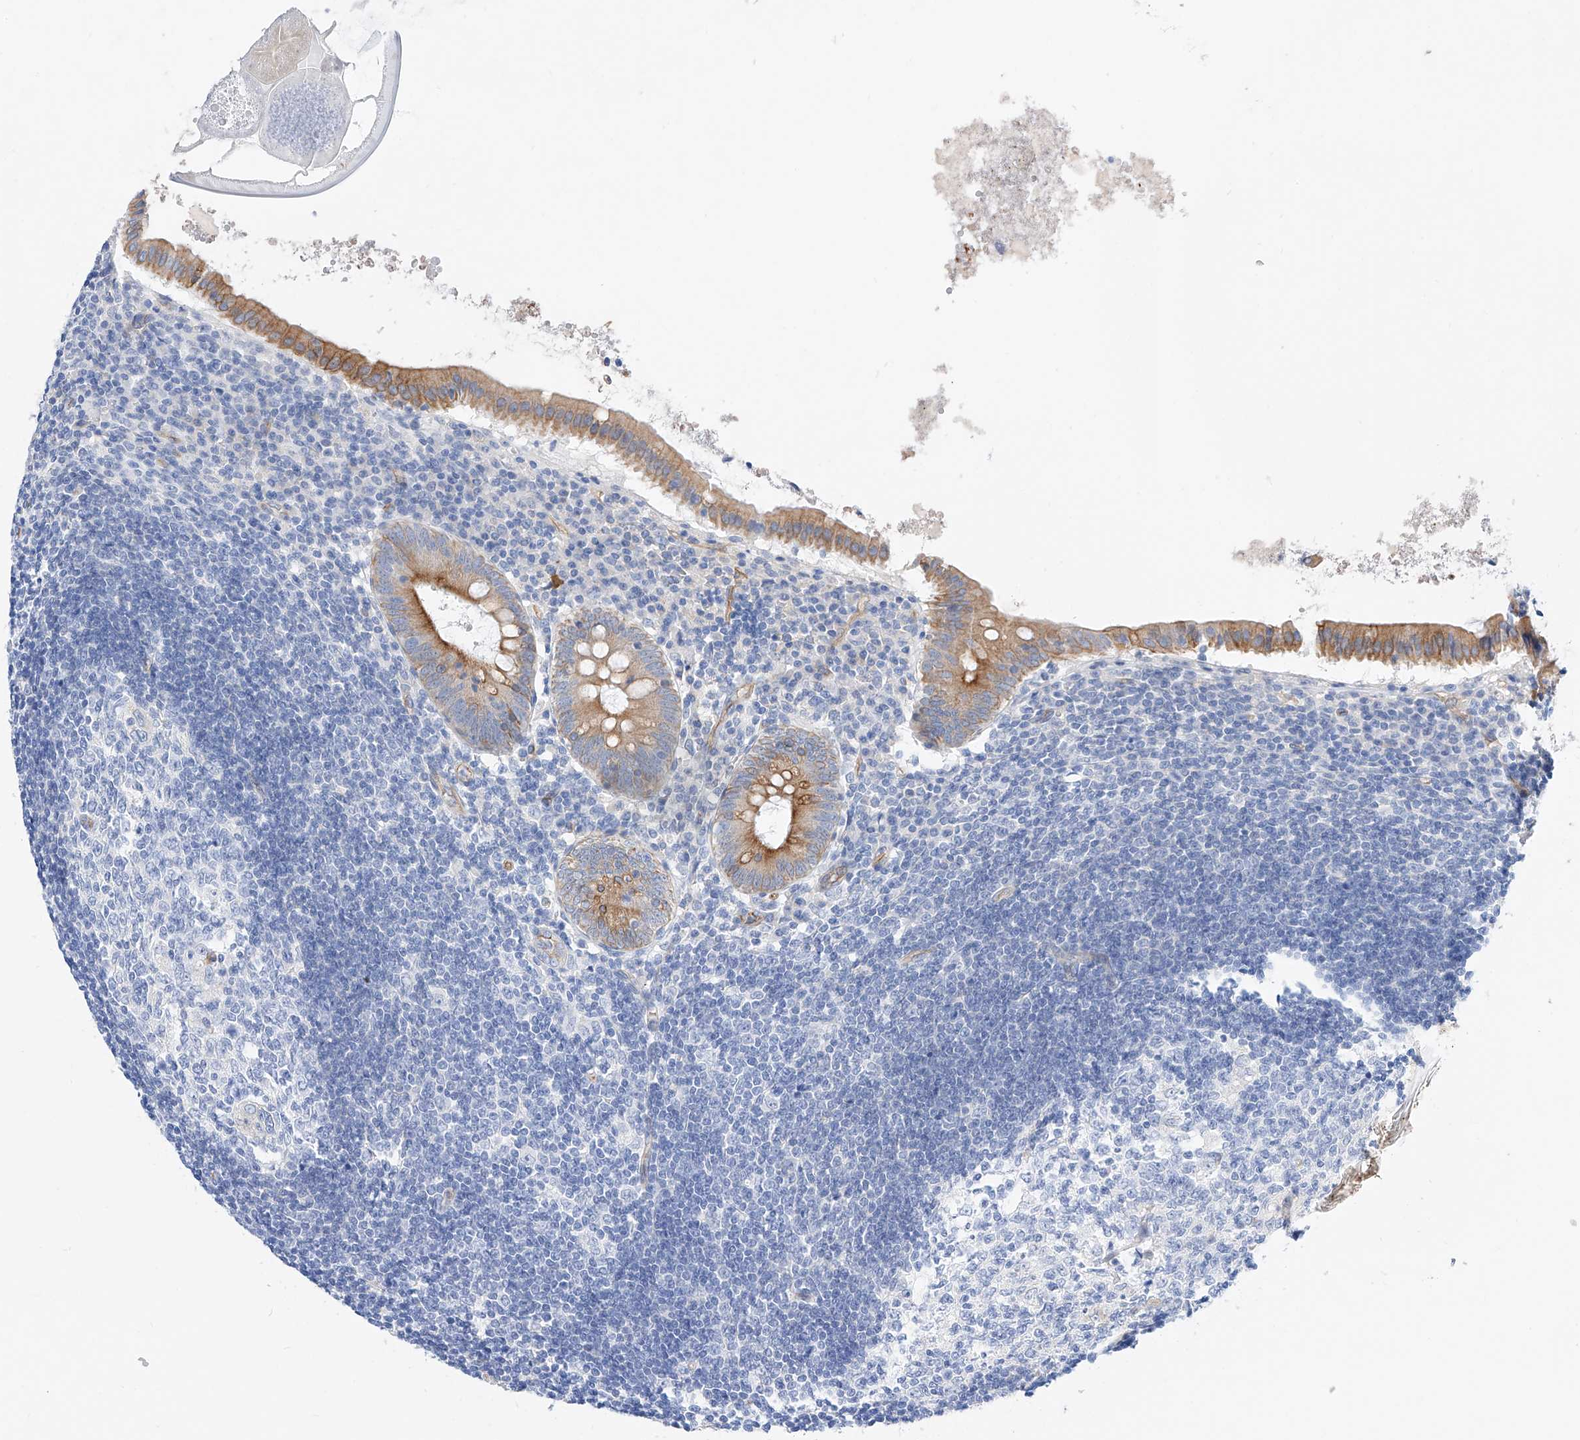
{"staining": {"intensity": "moderate", "quantity": ">75%", "location": "cytoplasmic/membranous"}, "tissue": "appendix", "cell_type": "Glandular cells", "image_type": "normal", "snomed": [{"axis": "morphology", "description": "Normal tissue, NOS"}, {"axis": "topography", "description": "Appendix"}], "caption": "The image demonstrates staining of unremarkable appendix, revealing moderate cytoplasmic/membranous protein positivity (brown color) within glandular cells.", "gene": "SBSPON", "patient": {"sex": "female", "age": 54}}